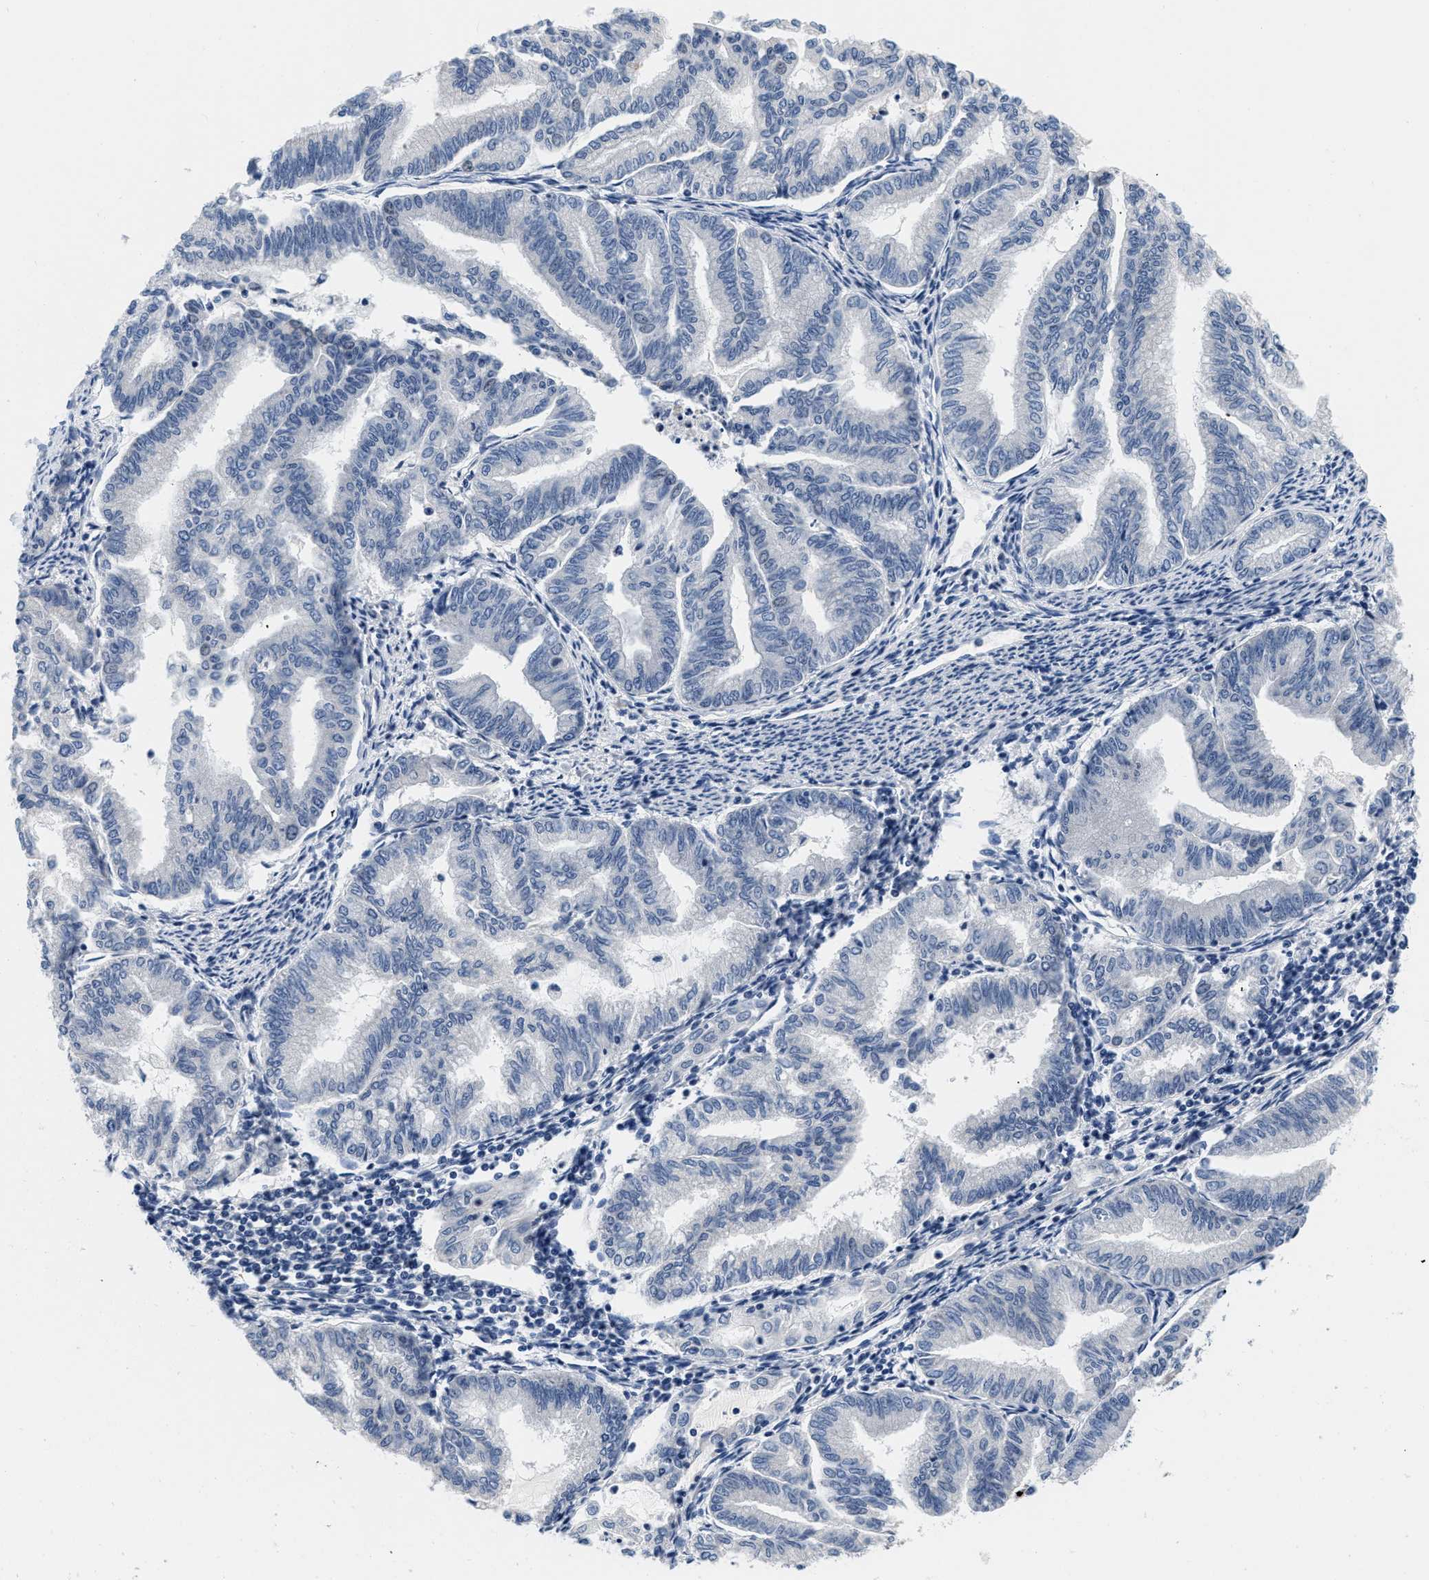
{"staining": {"intensity": "negative", "quantity": "none", "location": "none"}, "tissue": "endometrial cancer", "cell_type": "Tumor cells", "image_type": "cancer", "snomed": [{"axis": "morphology", "description": "Adenocarcinoma, NOS"}, {"axis": "topography", "description": "Endometrium"}], "caption": "An immunohistochemistry photomicrograph of endometrial adenocarcinoma is shown. There is no staining in tumor cells of endometrial adenocarcinoma. (Brightfield microscopy of DAB (3,3'-diaminobenzidine) IHC at high magnification).", "gene": "PDP1", "patient": {"sex": "female", "age": 79}}